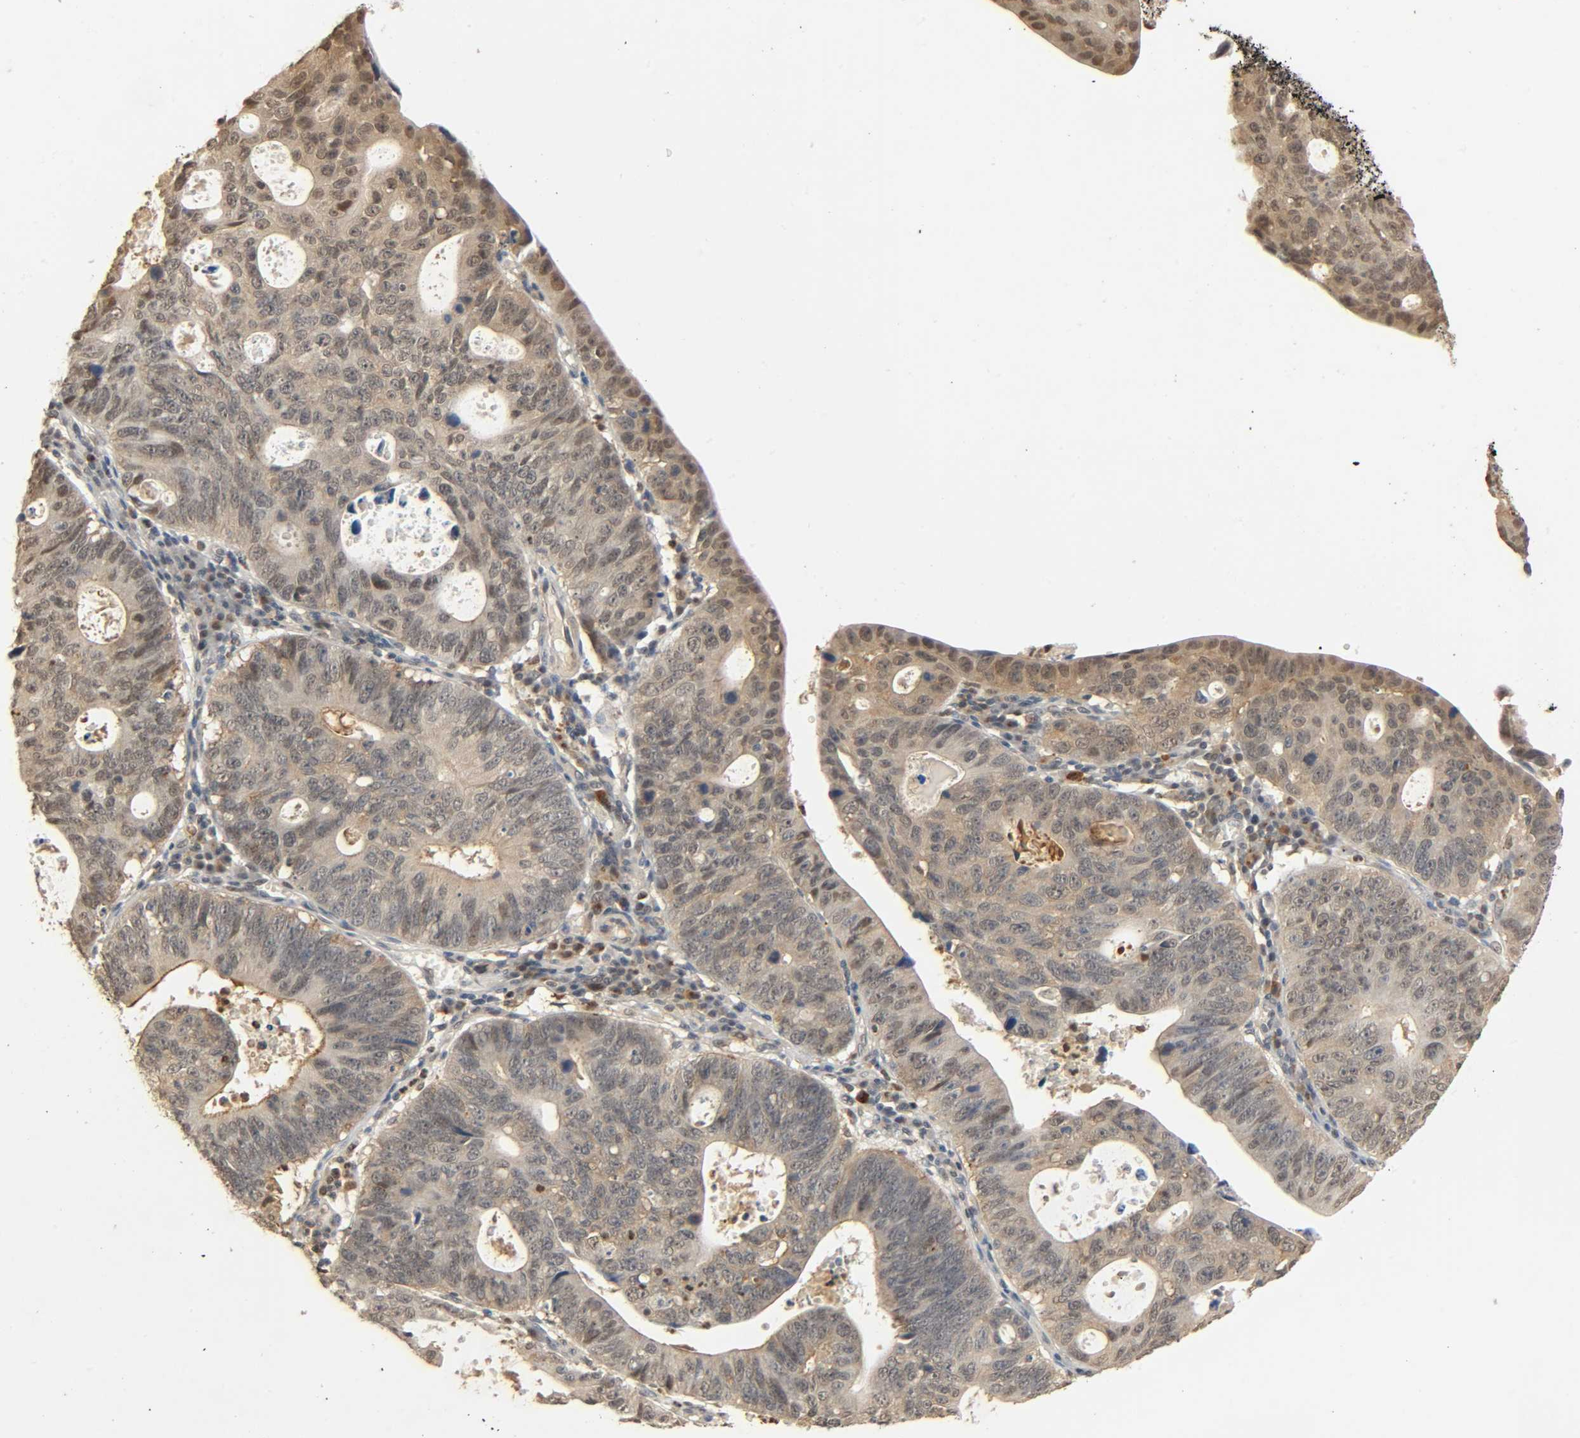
{"staining": {"intensity": "negative", "quantity": "none", "location": "none"}, "tissue": "stomach cancer", "cell_type": "Tumor cells", "image_type": "cancer", "snomed": [{"axis": "morphology", "description": "Adenocarcinoma, NOS"}, {"axis": "topography", "description": "Stomach"}], "caption": "Immunohistochemistry of stomach cancer (adenocarcinoma) displays no expression in tumor cells.", "gene": "ZFPM2", "patient": {"sex": "male", "age": 59}}